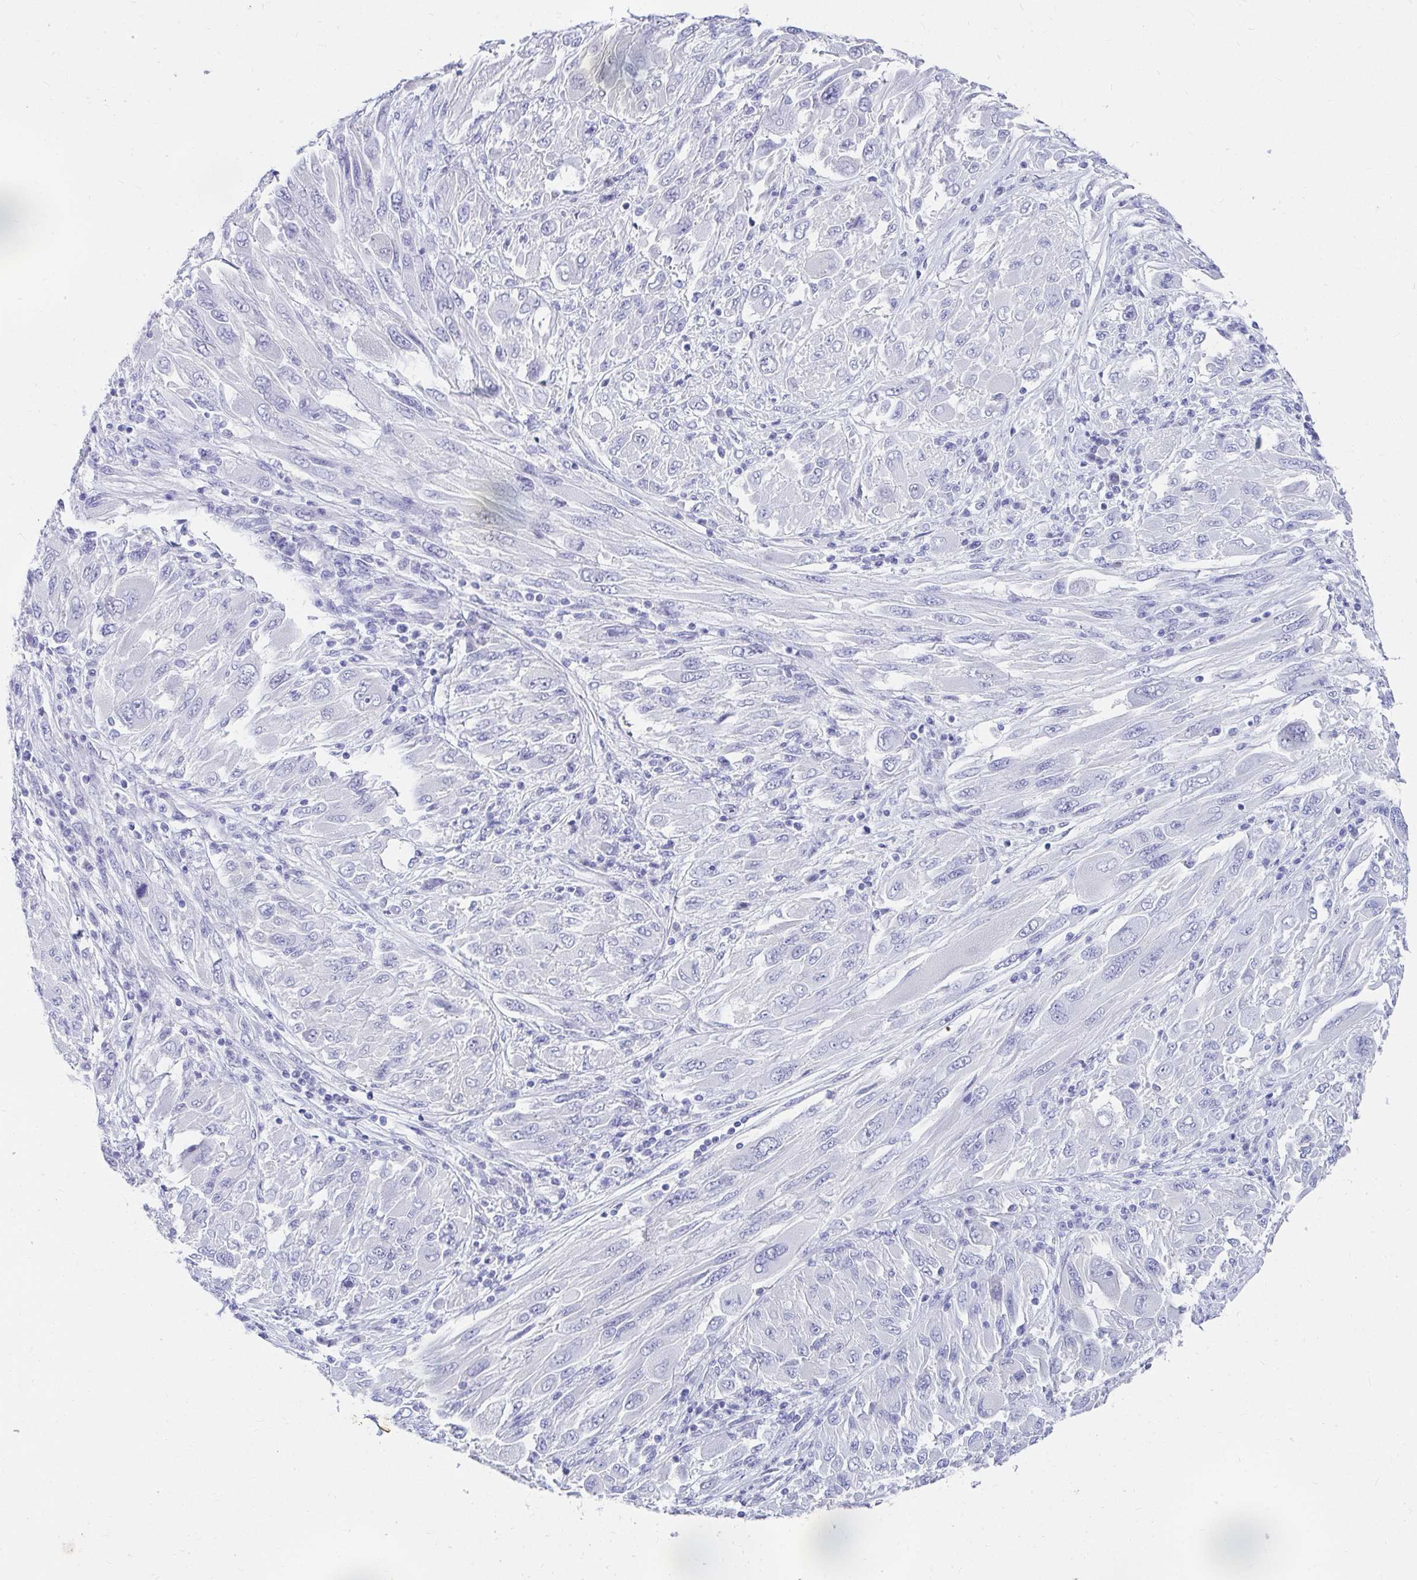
{"staining": {"intensity": "negative", "quantity": "none", "location": "none"}, "tissue": "melanoma", "cell_type": "Tumor cells", "image_type": "cancer", "snomed": [{"axis": "morphology", "description": "Malignant melanoma, NOS"}, {"axis": "topography", "description": "Skin"}], "caption": "IHC of human malignant melanoma displays no staining in tumor cells.", "gene": "DPEP3", "patient": {"sex": "female", "age": 91}}